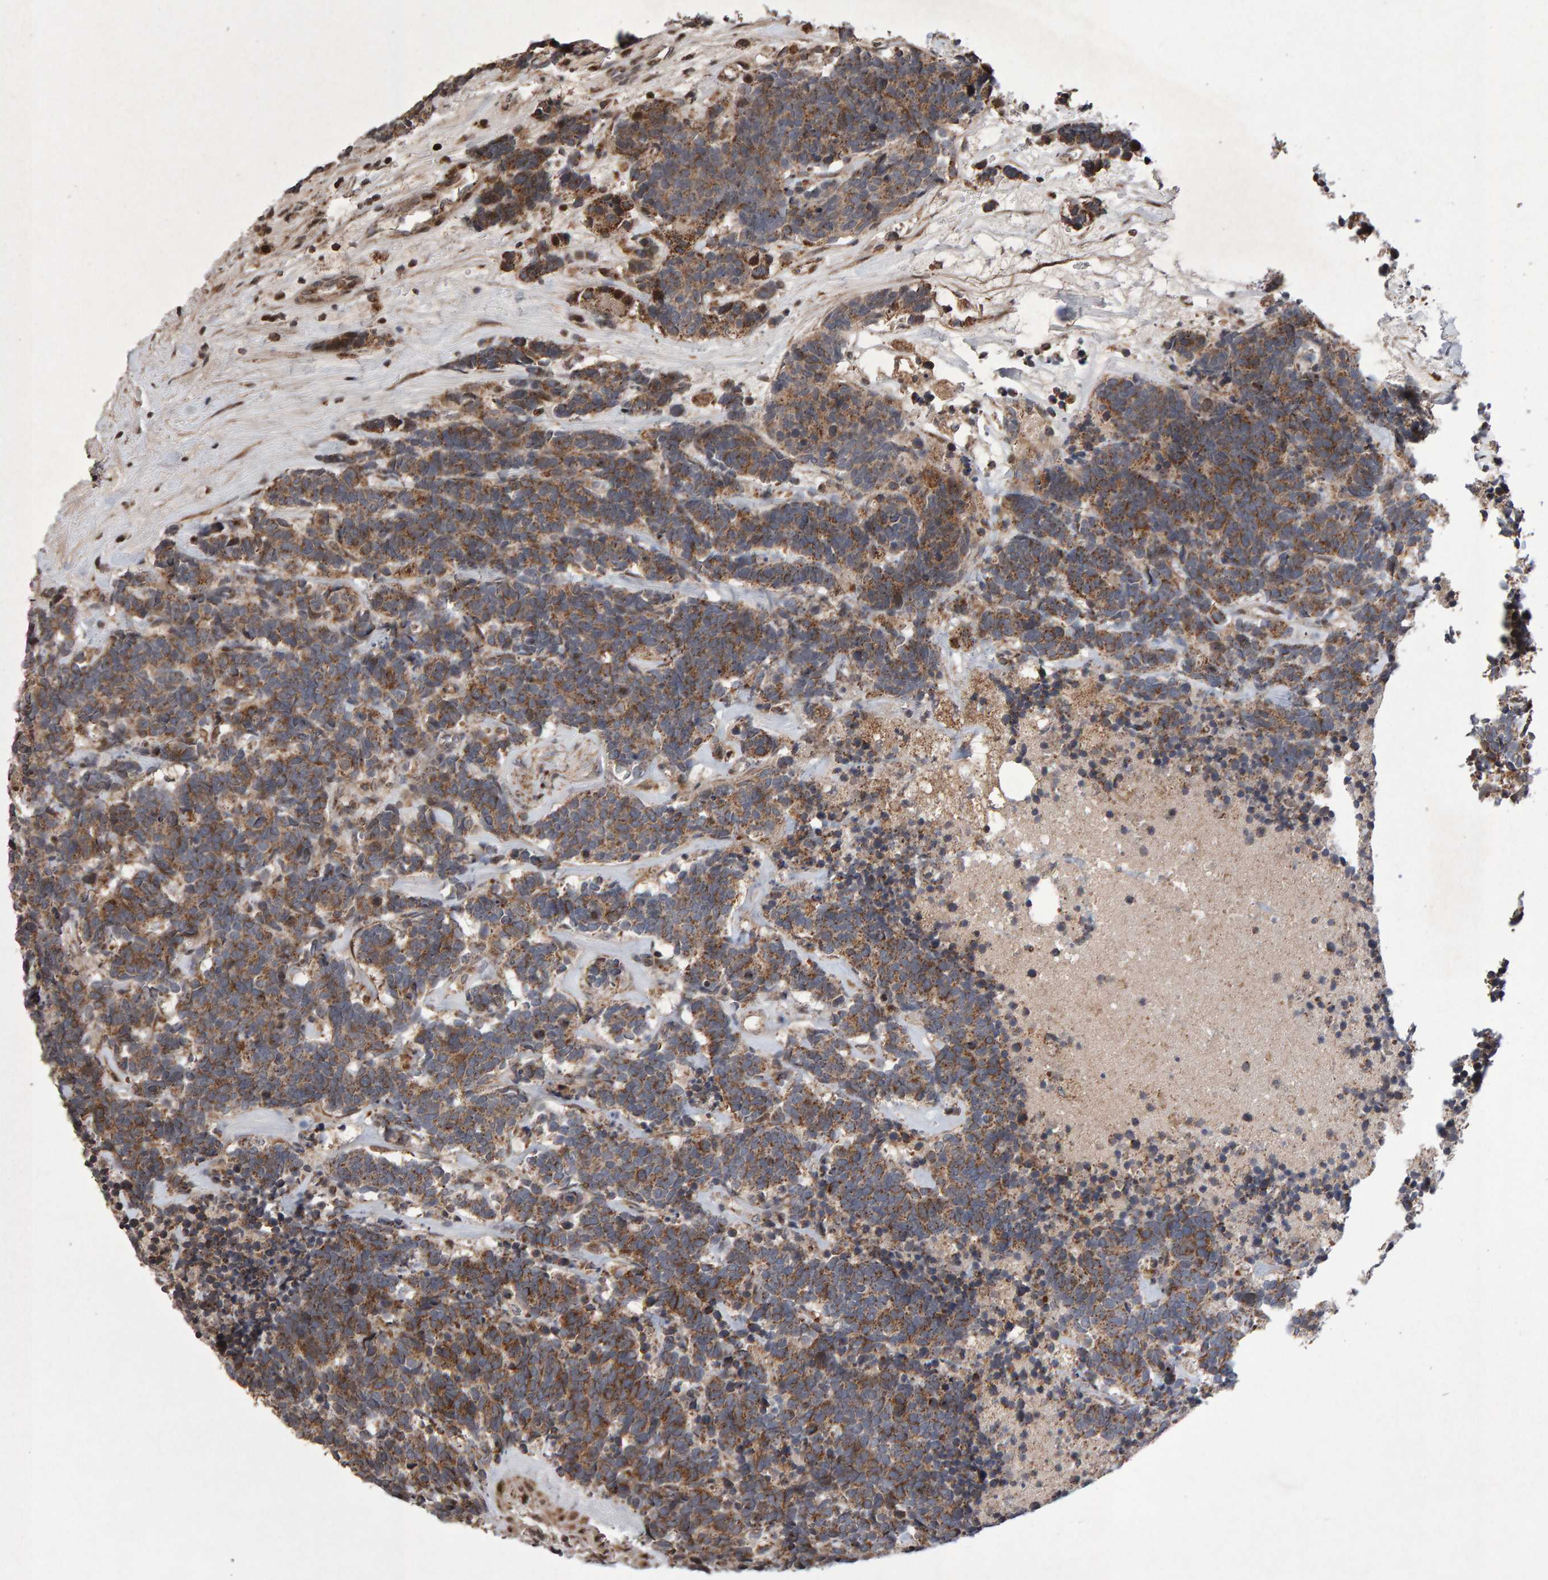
{"staining": {"intensity": "moderate", "quantity": ">75%", "location": "cytoplasmic/membranous"}, "tissue": "carcinoid", "cell_type": "Tumor cells", "image_type": "cancer", "snomed": [{"axis": "morphology", "description": "Carcinoma, NOS"}, {"axis": "morphology", "description": "Carcinoid, malignant, NOS"}, {"axis": "topography", "description": "Urinary bladder"}], "caption": "The immunohistochemical stain labels moderate cytoplasmic/membranous expression in tumor cells of malignant carcinoid tissue. (DAB IHC with brightfield microscopy, high magnification).", "gene": "PECR", "patient": {"sex": "male", "age": 57}}